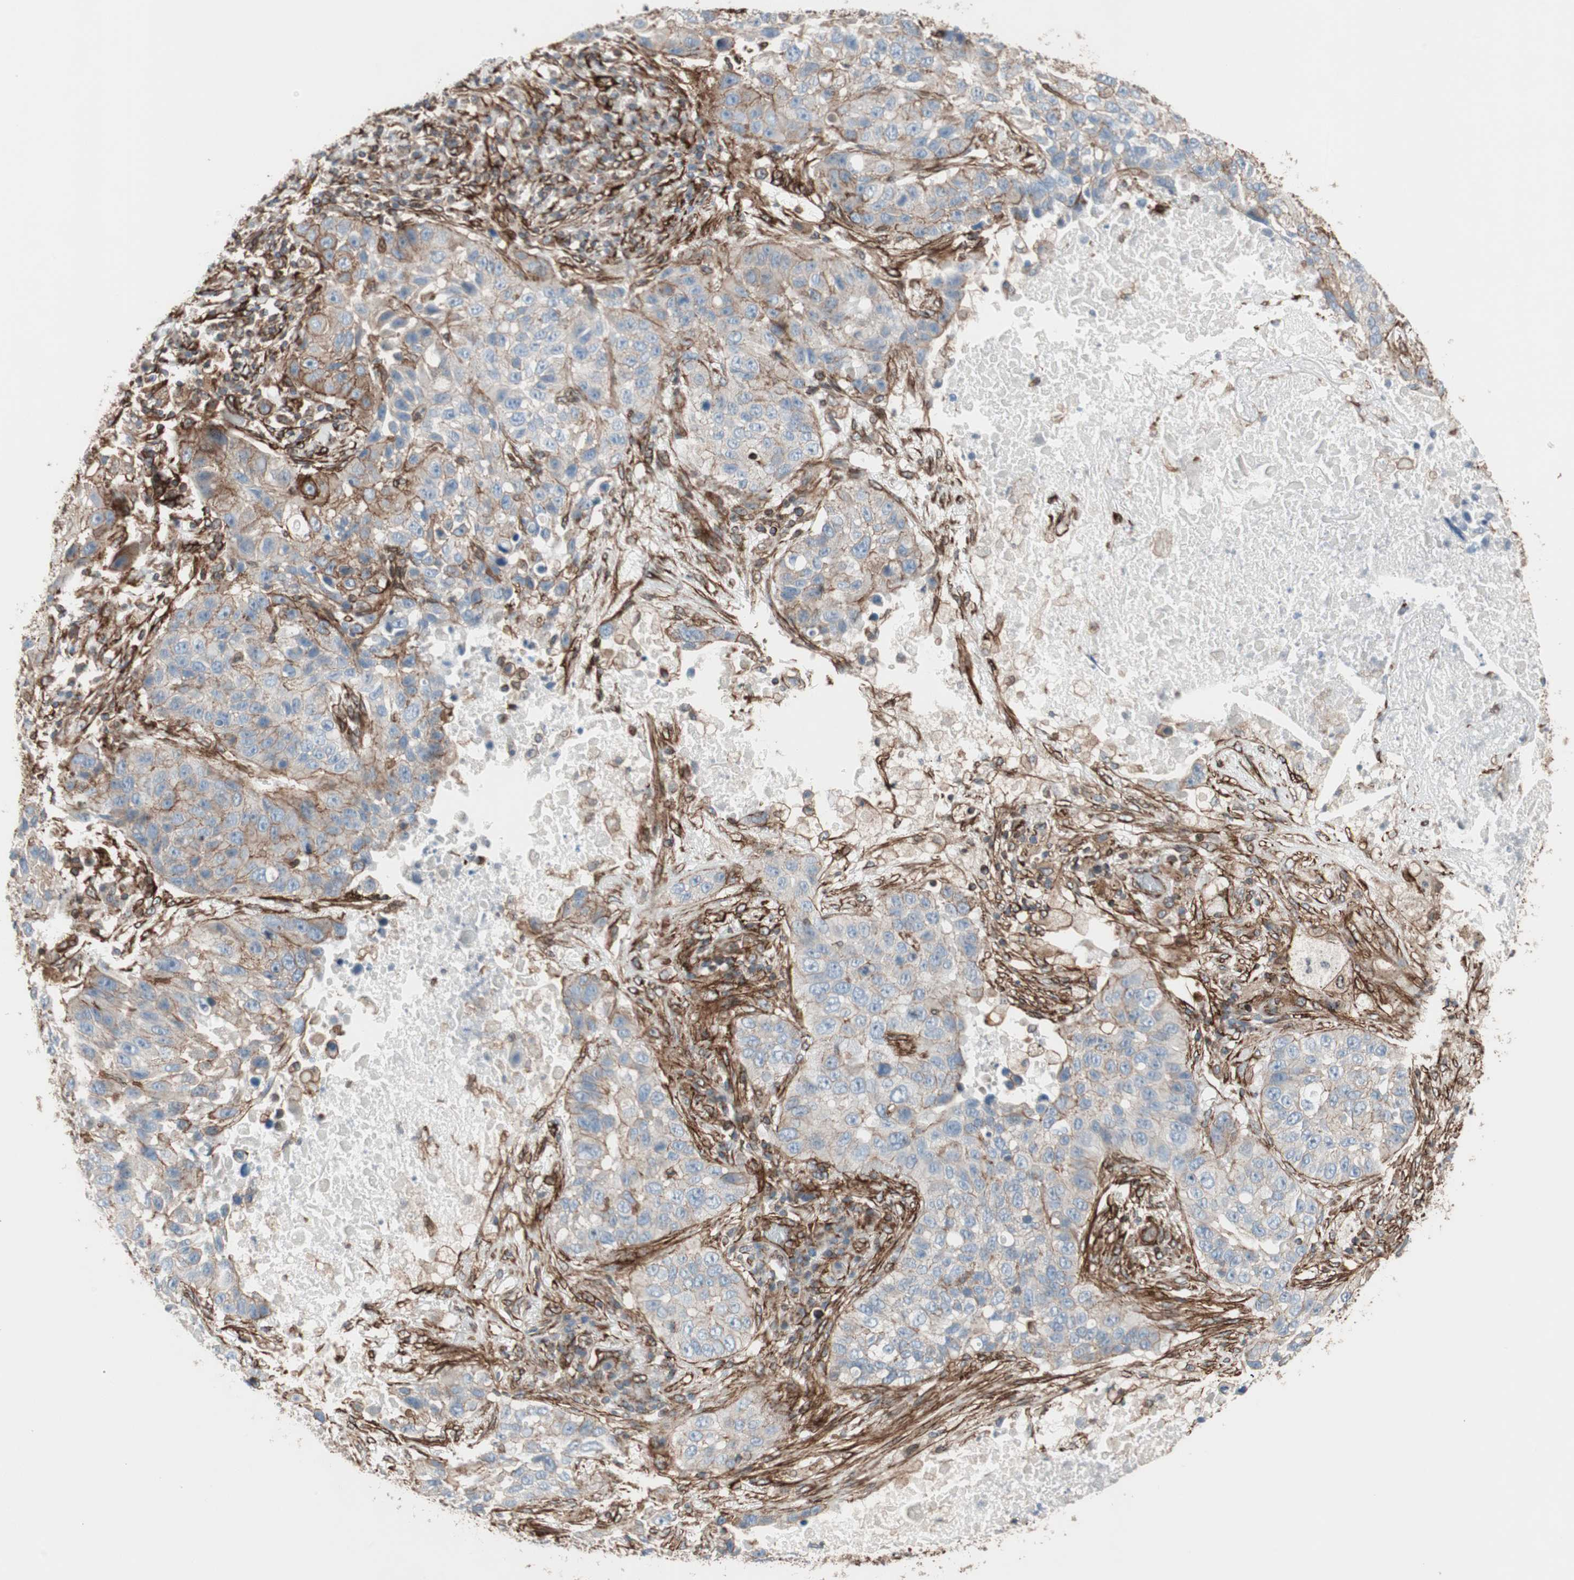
{"staining": {"intensity": "moderate", "quantity": "25%-75%", "location": "cytoplasmic/membranous"}, "tissue": "lung cancer", "cell_type": "Tumor cells", "image_type": "cancer", "snomed": [{"axis": "morphology", "description": "Squamous cell carcinoma, NOS"}, {"axis": "topography", "description": "Lung"}], "caption": "Squamous cell carcinoma (lung) stained with immunohistochemistry demonstrates moderate cytoplasmic/membranous staining in about 25%-75% of tumor cells. (Brightfield microscopy of DAB IHC at high magnification).", "gene": "TCTA", "patient": {"sex": "male", "age": 57}}